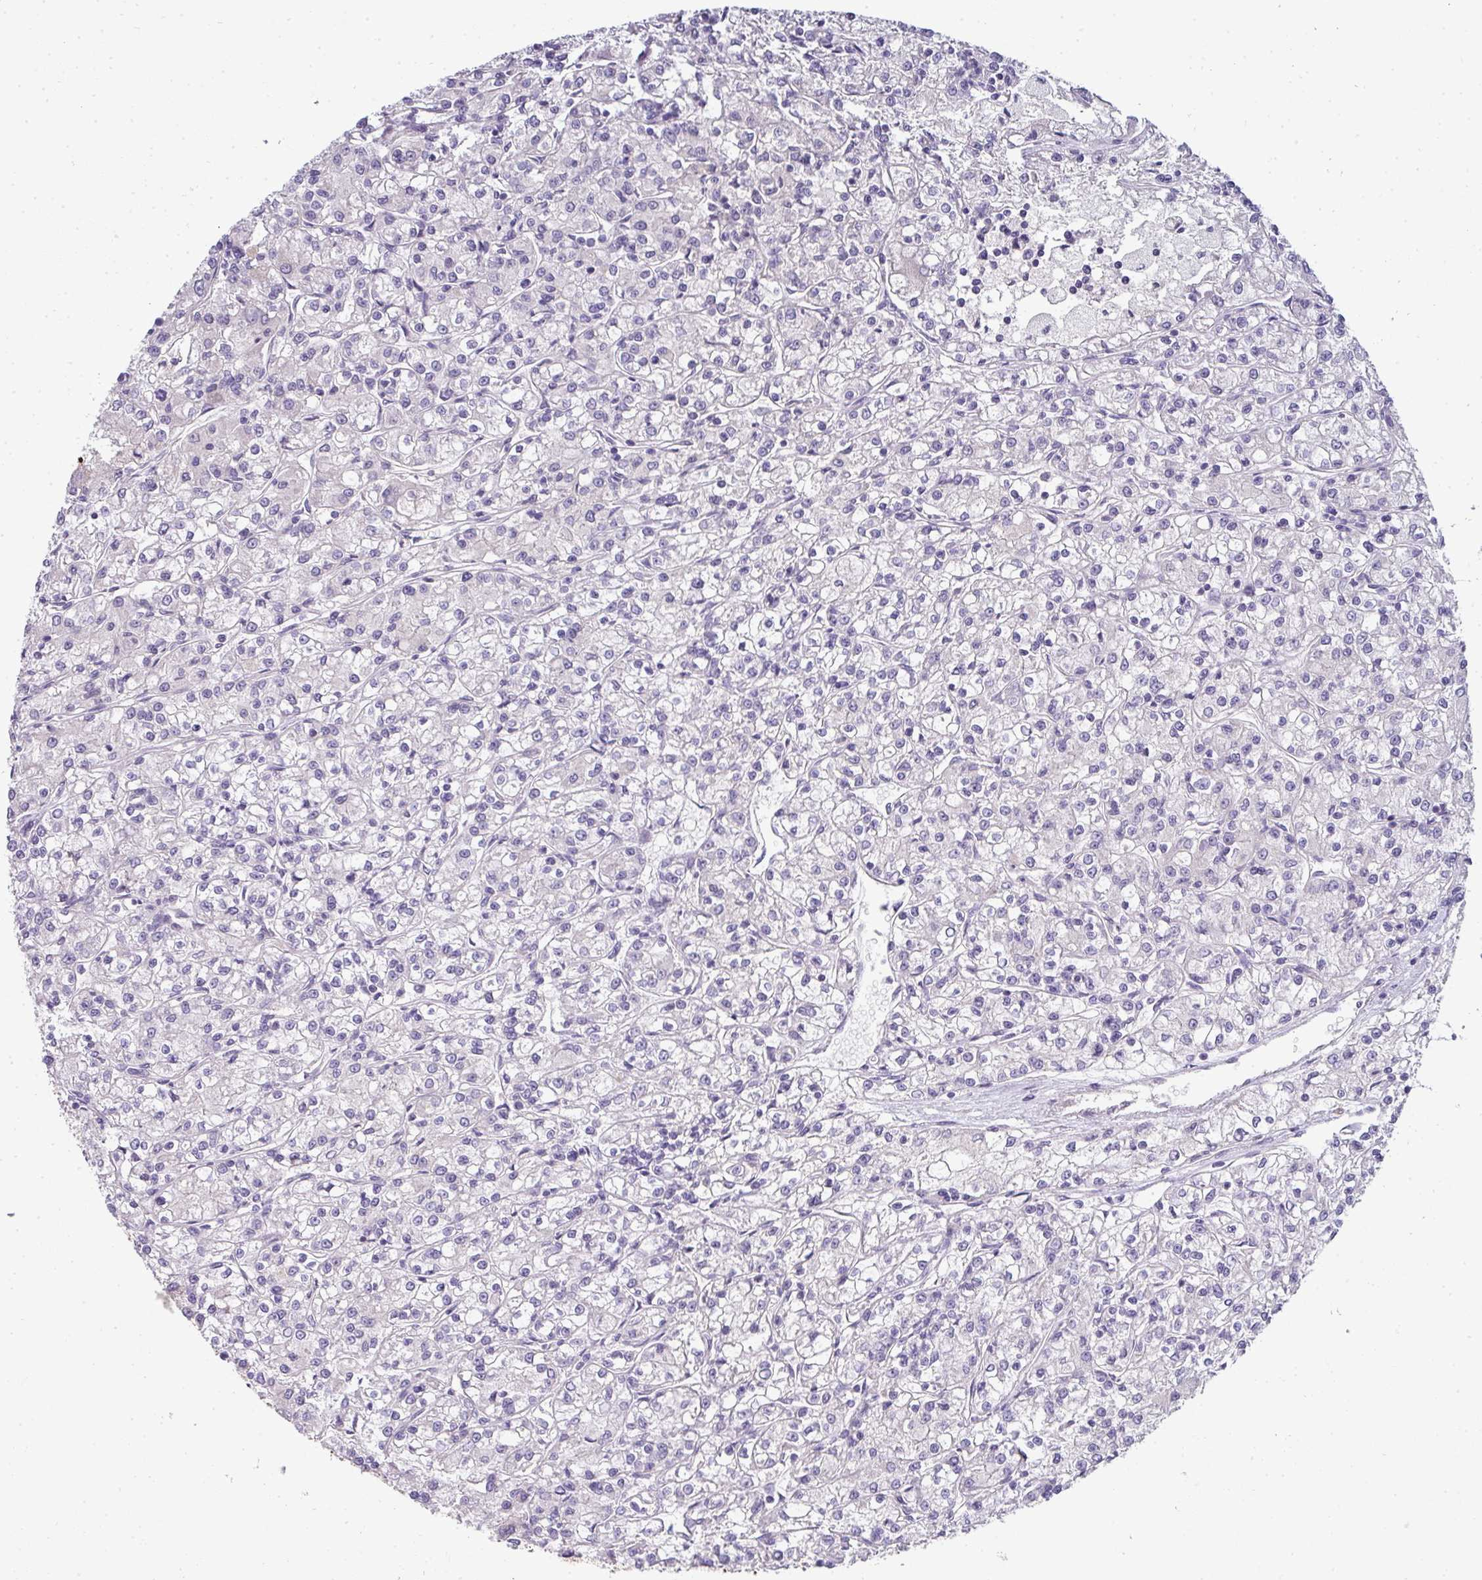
{"staining": {"intensity": "negative", "quantity": "none", "location": "none"}, "tissue": "renal cancer", "cell_type": "Tumor cells", "image_type": "cancer", "snomed": [{"axis": "morphology", "description": "Adenocarcinoma, NOS"}, {"axis": "topography", "description": "Kidney"}], "caption": "There is no significant staining in tumor cells of renal adenocarcinoma.", "gene": "ASXL3", "patient": {"sex": "female", "age": 59}}